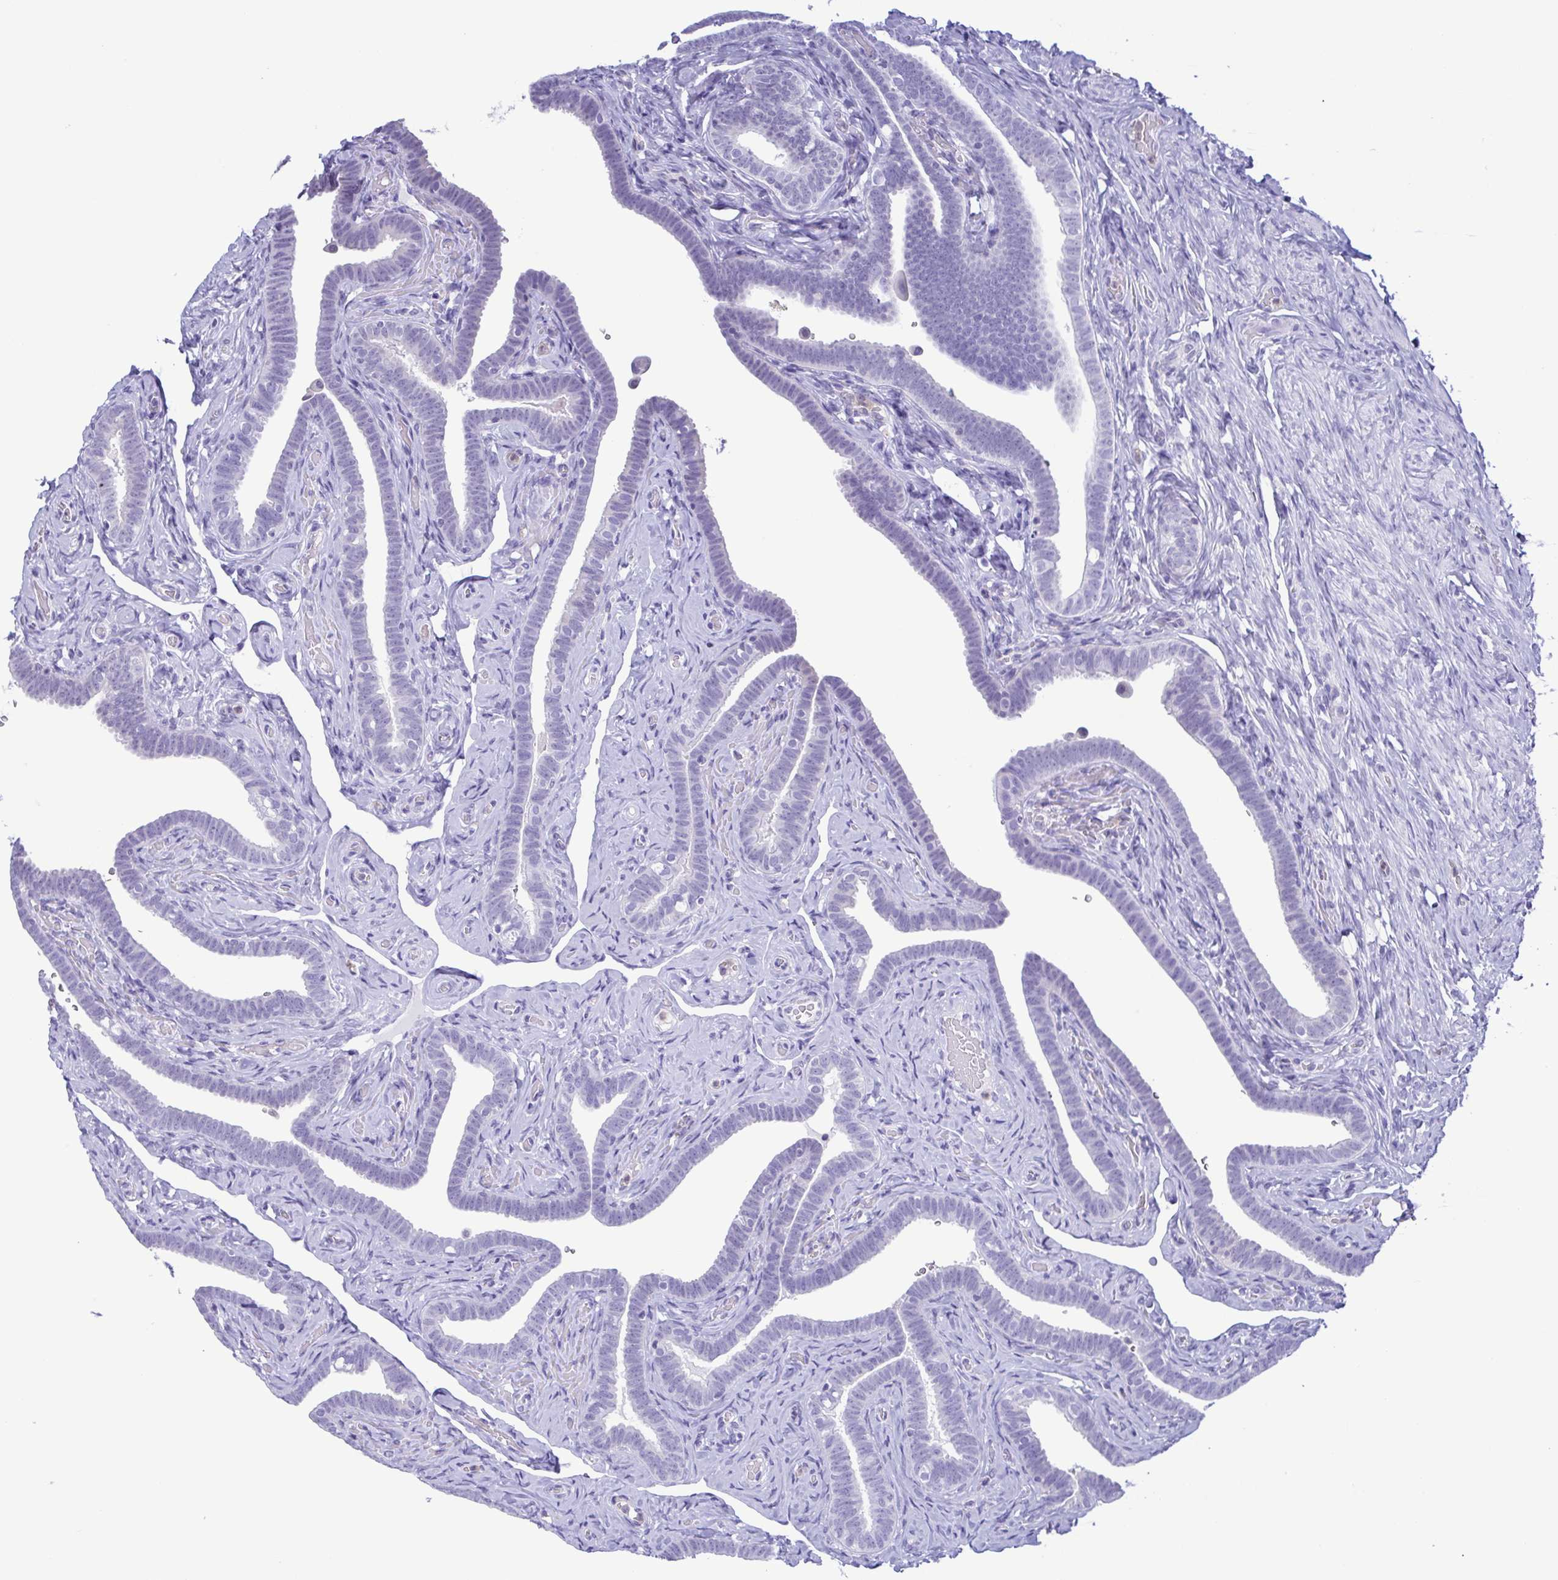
{"staining": {"intensity": "negative", "quantity": "none", "location": "none"}, "tissue": "fallopian tube", "cell_type": "Glandular cells", "image_type": "normal", "snomed": [{"axis": "morphology", "description": "Normal tissue, NOS"}, {"axis": "topography", "description": "Fallopian tube"}], "caption": "Immunohistochemistry (IHC) image of normal fallopian tube: fallopian tube stained with DAB demonstrates no significant protein staining in glandular cells.", "gene": "LDHC", "patient": {"sex": "female", "age": 69}}